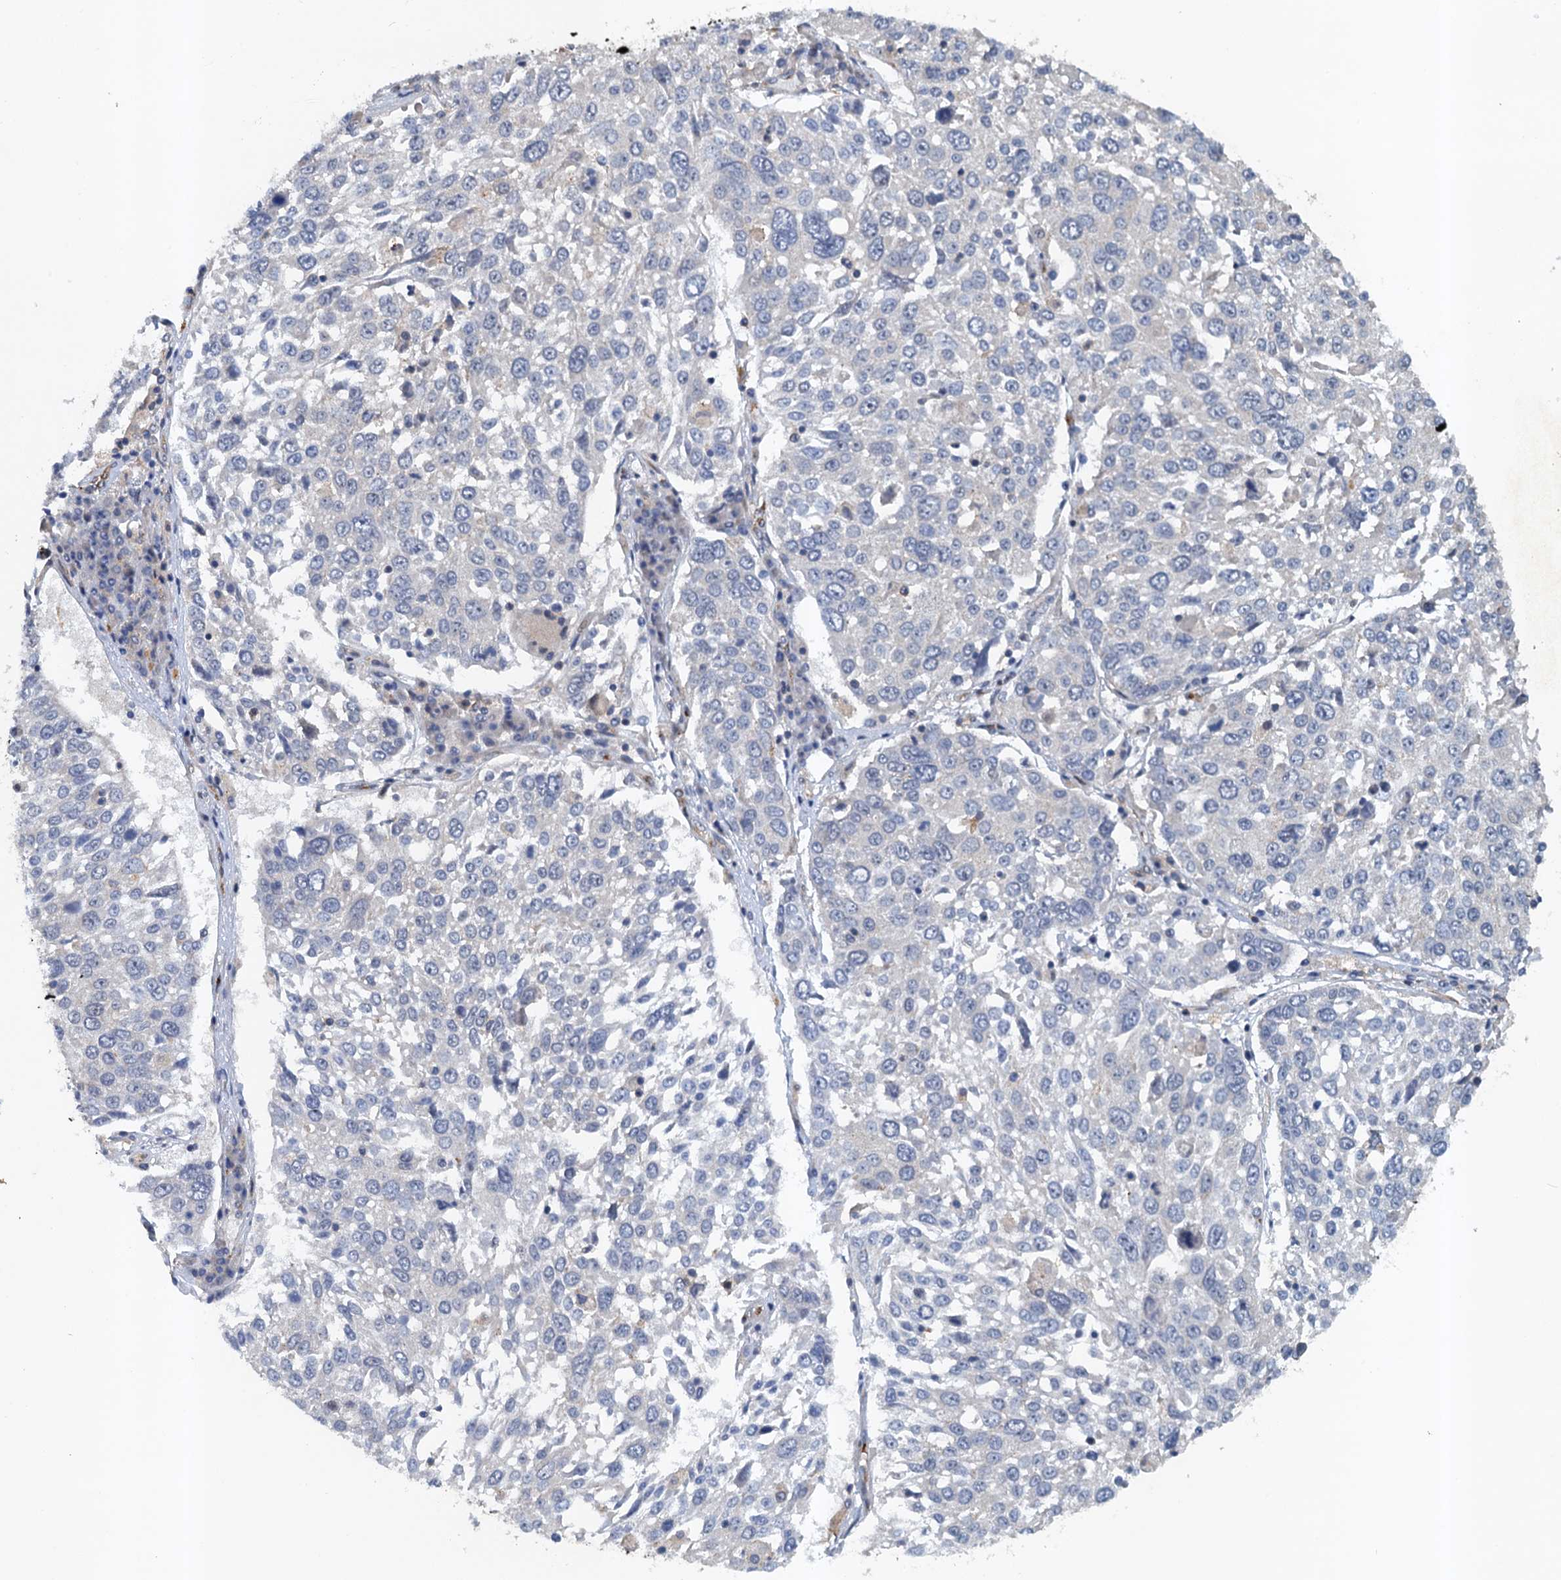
{"staining": {"intensity": "negative", "quantity": "none", "location": "none"}, "tissue": "lung cancer", "cell_type": "Tumor cells", "image_type": "cancer", "snomed": [{"axis": "morphology", "description": "Squamous cell carcinoma, NOS"}, {"axis": "topography", "description": "Lung"}], "caption": "Tumor cells show no significant protein expression in lung squamous cell carcinoma. The staining is performed using DAB brown chromogen with nuclei counter-stained in using hematoxylin.", "gene": "NBEA", "patient": {"sex": "male", "age": 65}}